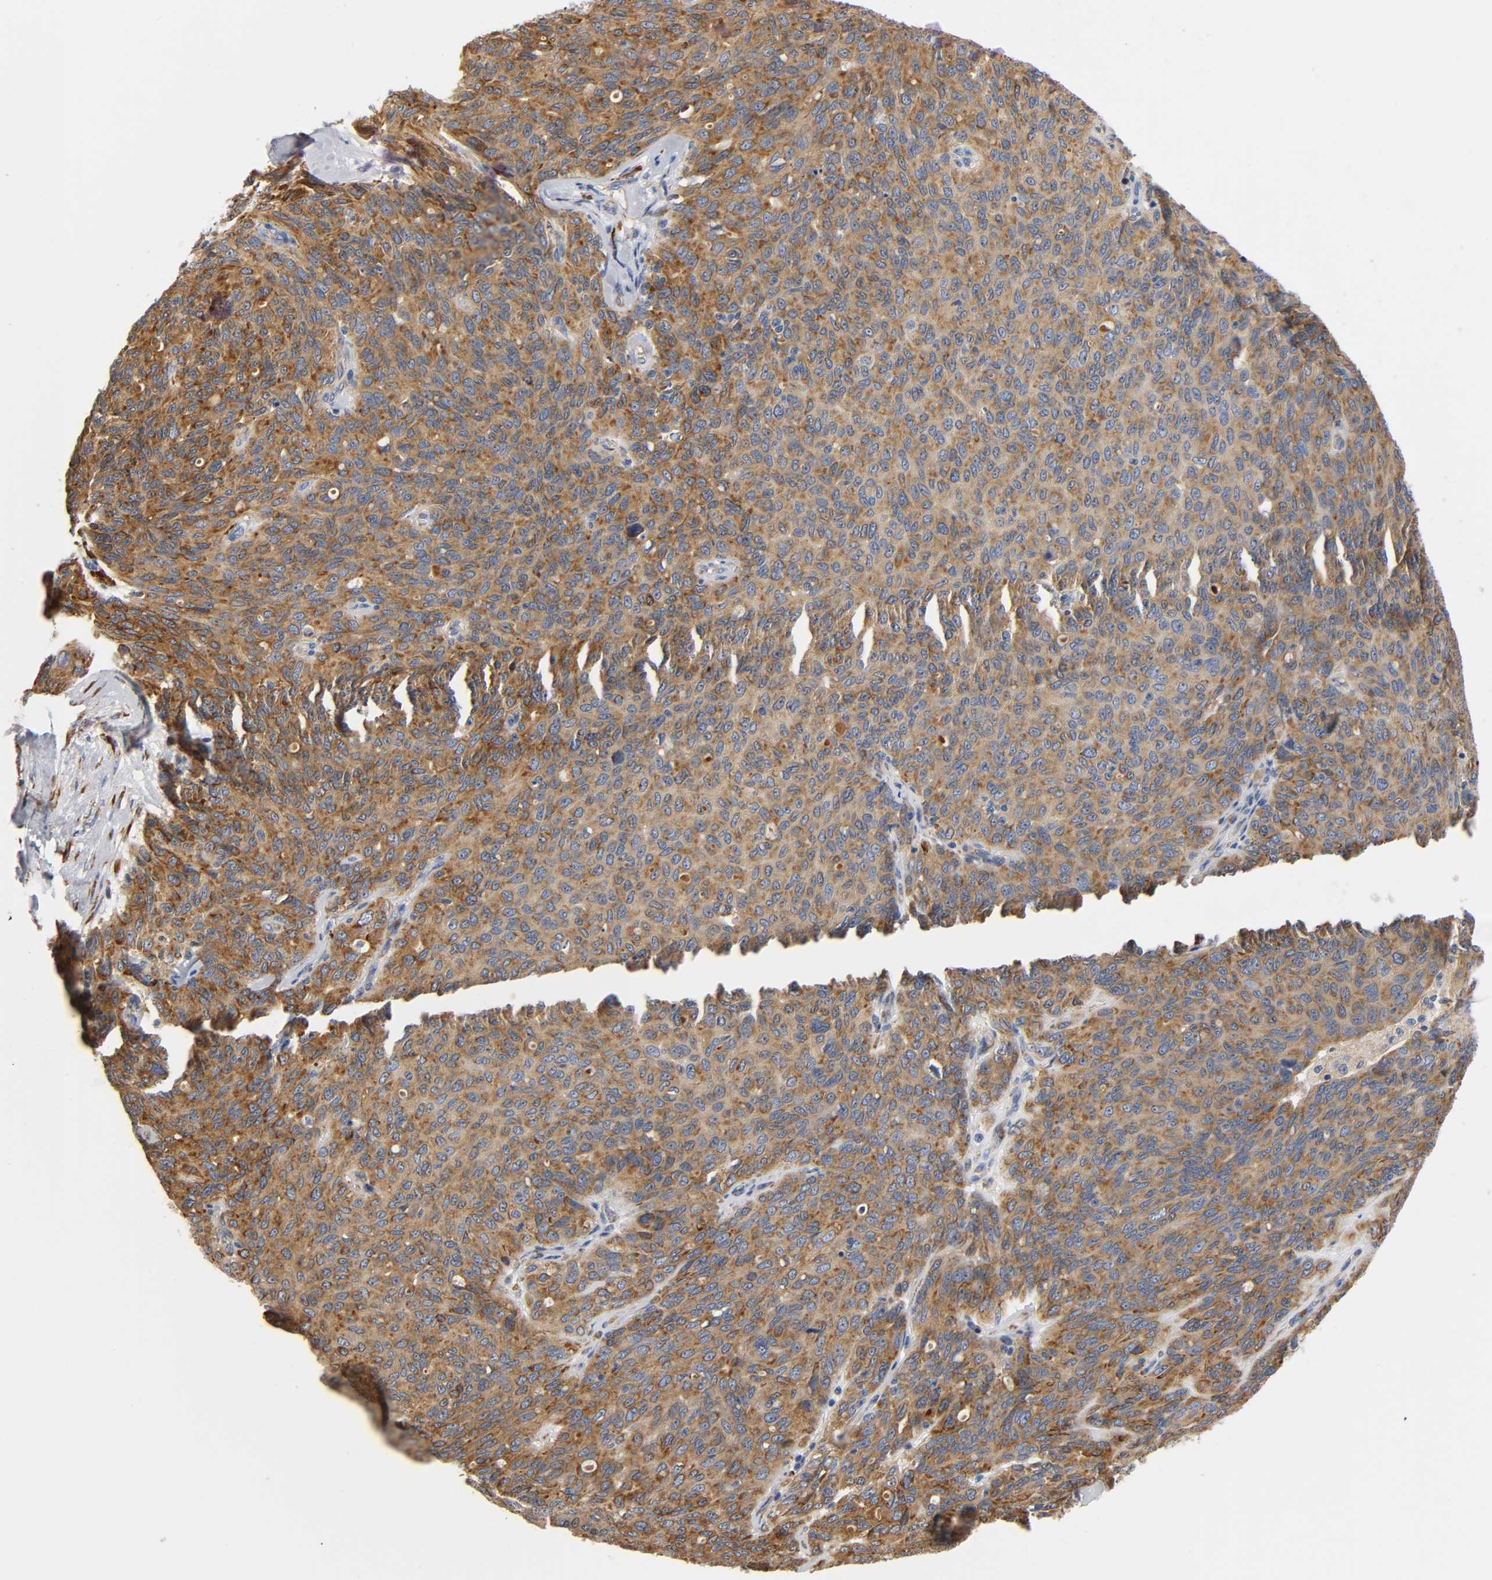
{"staining": {"intensity": "moderate", "quantity": ">75%", "location": "cytoplasmic/membranous"}, "tissue": "ovarian cancer", "cell_type": "Tumor cells", "image_type": "cancer", "snomed": [{"axis": "morphology", "description": "Carcinoma, endometroid"}, {"axis": "topography", "description": "Ovary"}], "caption": "A medium amount of moderate cytoplasmic/membranous staining is appreciated in about >75% of tumor cells in ovarian cancer (endometroid carcinoma) tissue.", "gene": "UCKL1", "patient": {"sex": "female", "age": 60}}